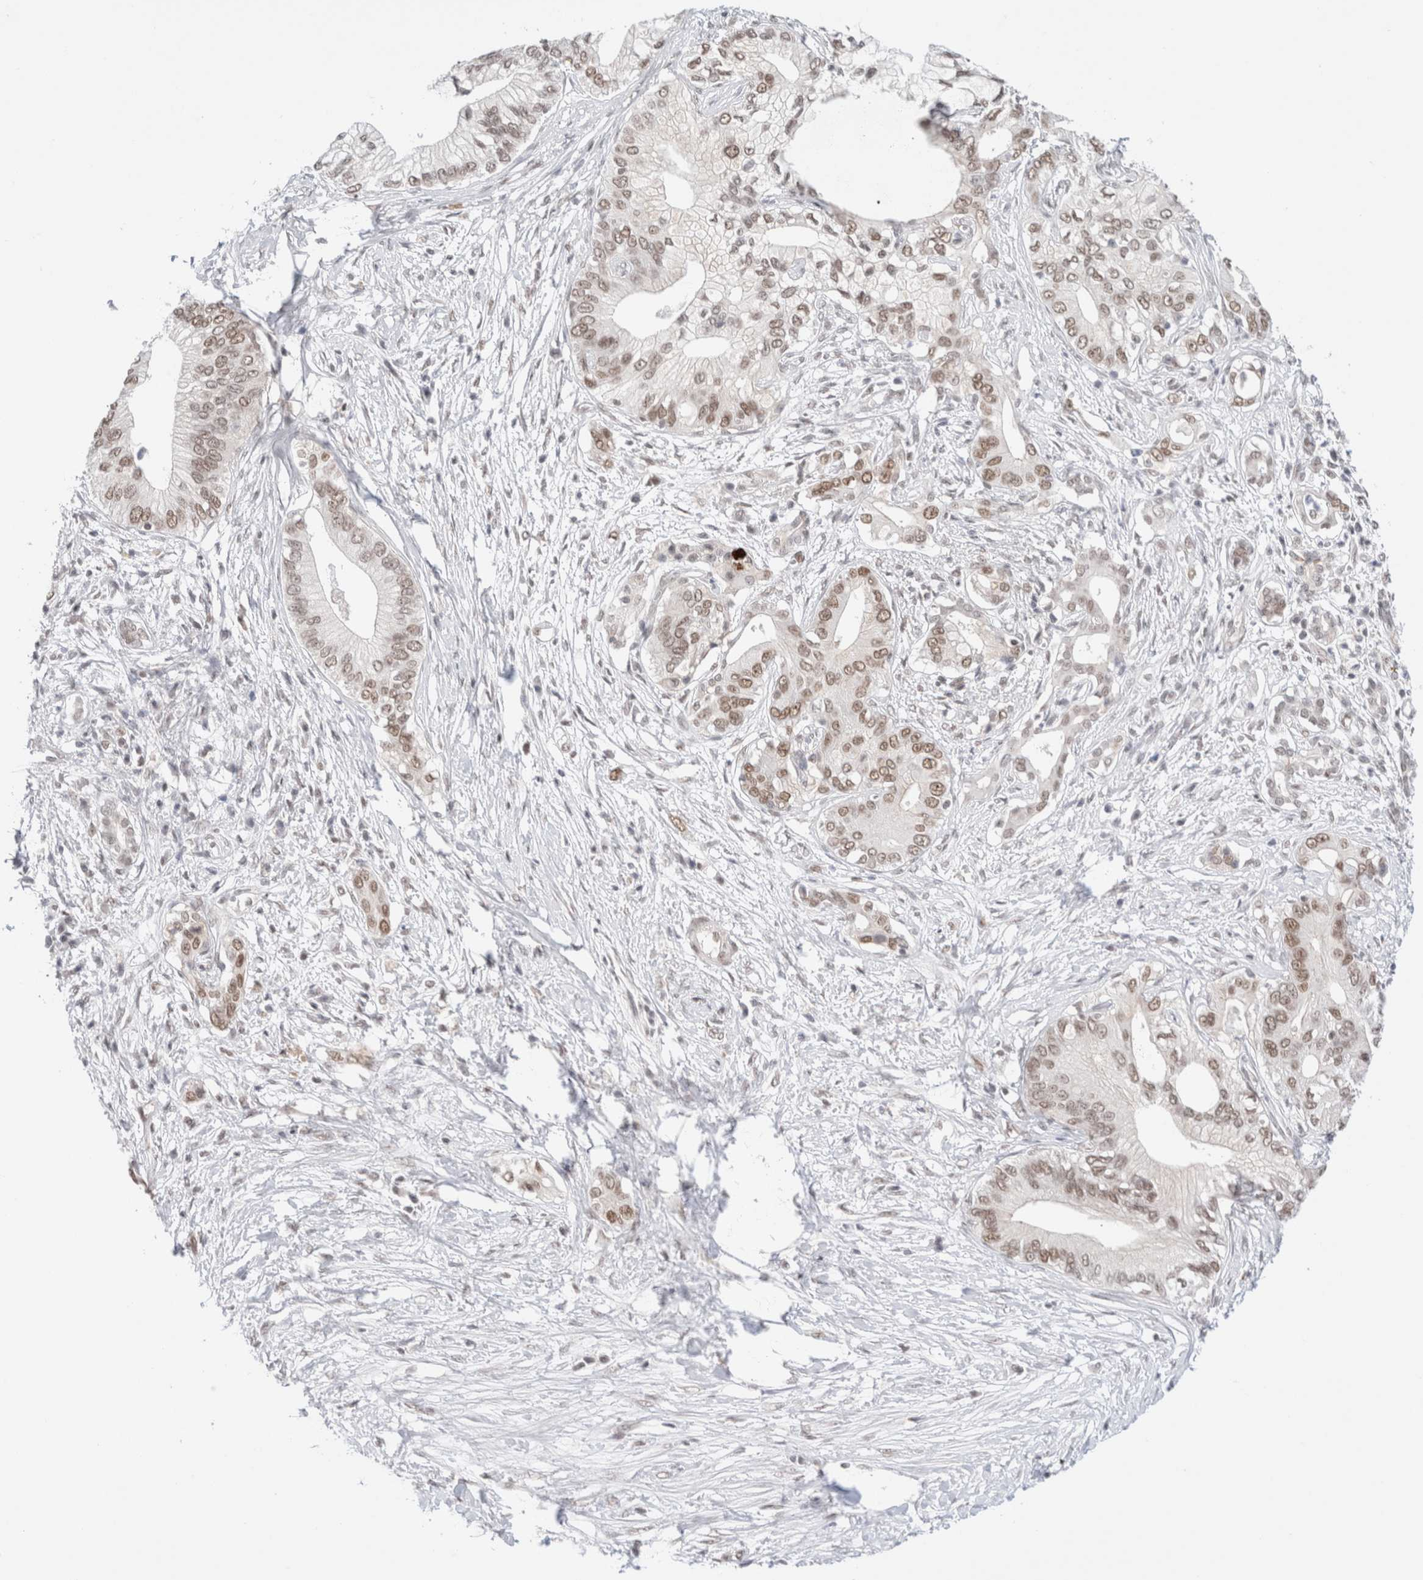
{"staining": {"intensity": "weak", "quantity": ">75%", "location": "nuclear"}, "tissue": "pancreatic cancer", "cell_type": "Tumor cells", "image_type": "cancer", "snomed": [{"axis": "morphology", "description": "Normal tissue, NOS"}, {"axis": "morphology", "description": "Adenocarcinoma, NOS"}, {"axis": "topography", "description": "Pancreas"}, {"axis": "topography", "description": "Peripheral nerve tissue"}], "caption": "Brown immunohistochemical staining in pancreatic cancer (adenocarcinoma) reveals weak nuclear positivity in about >75% of tumor cells.", "gene": "GATAD2A", "patient": {"sex": "male", "age": 59}}